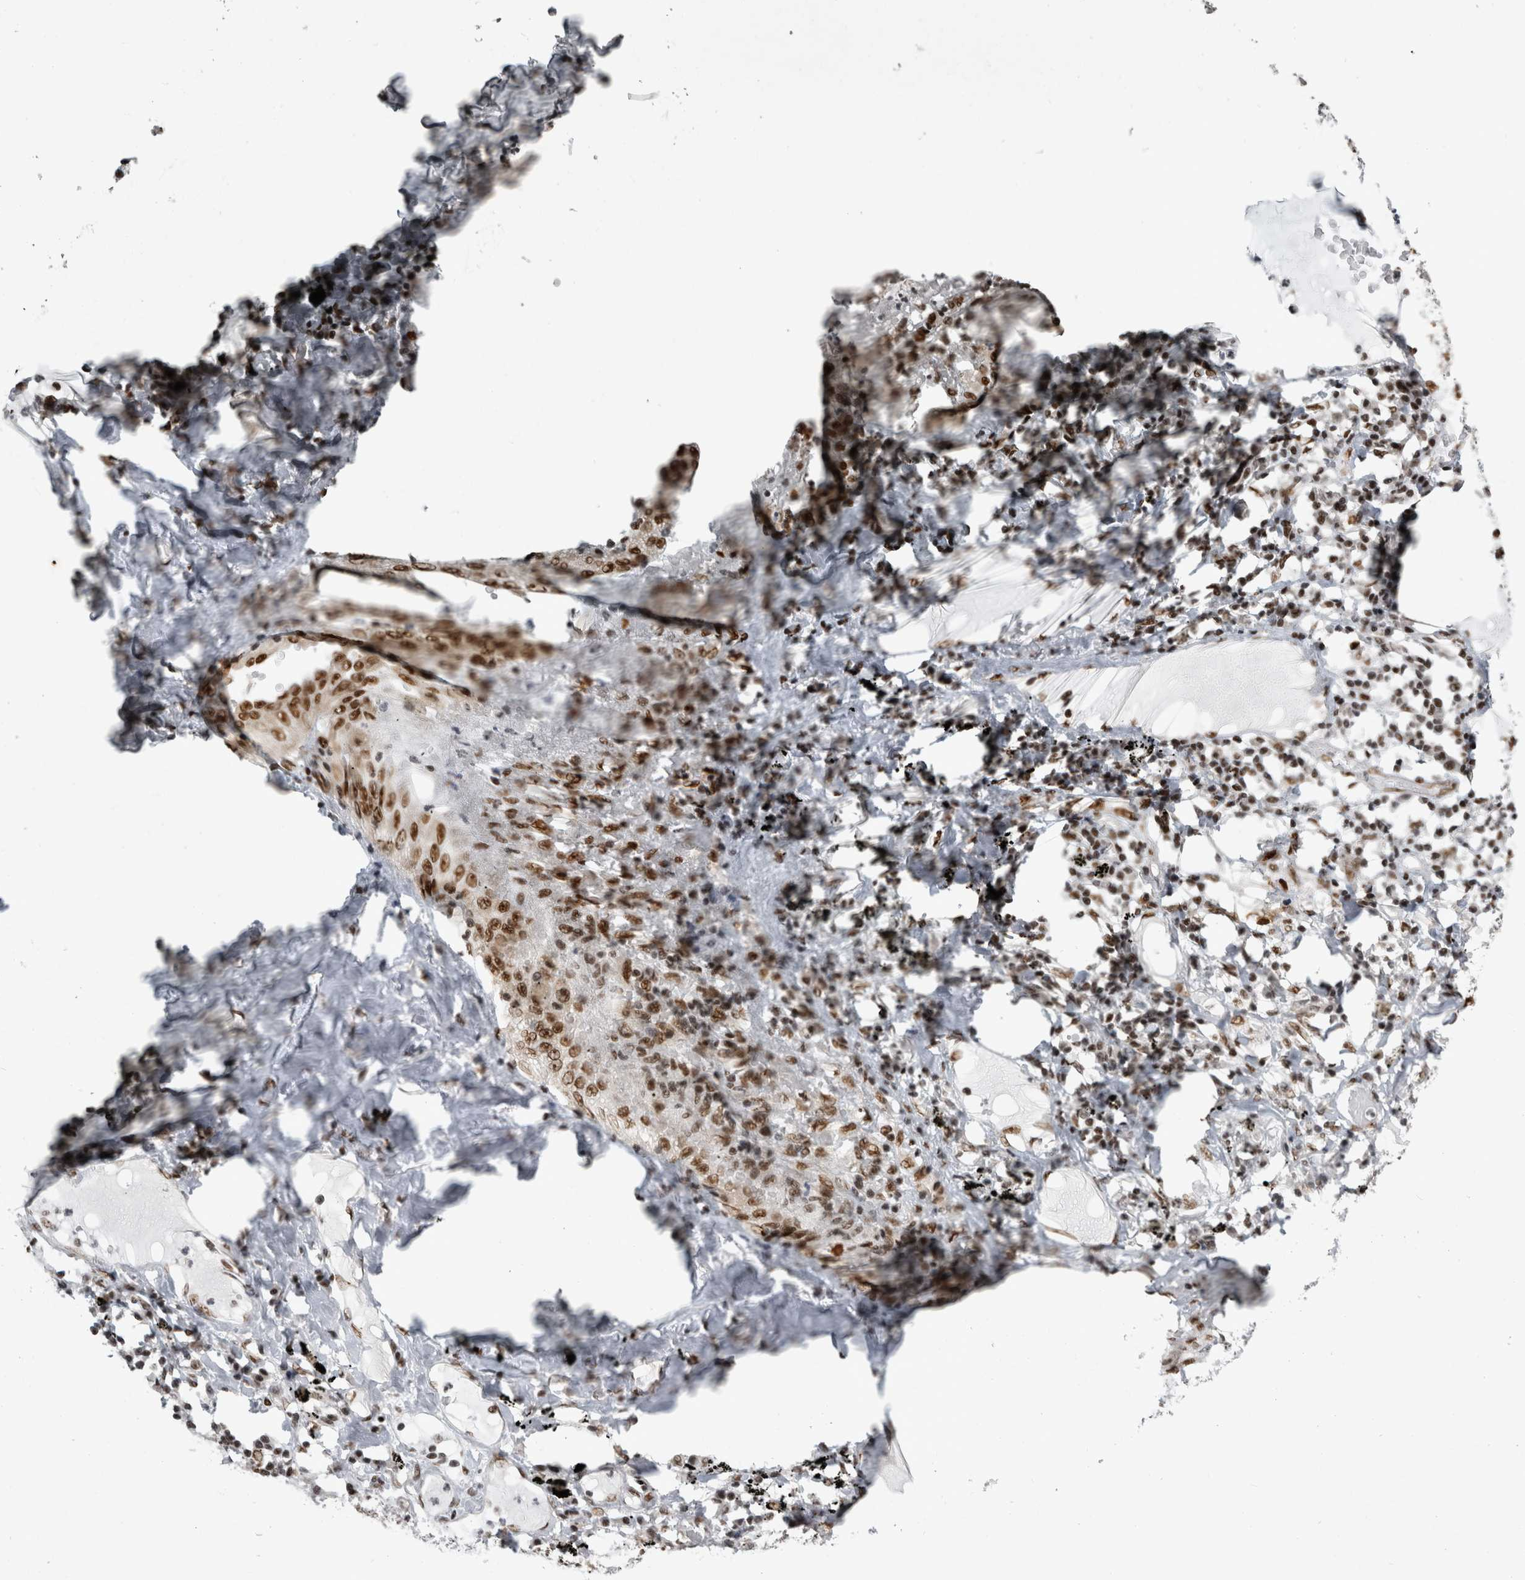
{"staining": {"intensity": "moderate", "quantity": "25%-75%", "location": "nuclear"}, "tissue": "lung cancer", "cell_type": "Tumor cells", "image_type": "cancer", "snomed": [{"axis": "morphology", "description": "Adenocarcinoma, NOS"}, {"axis": "topography", "description": "Lung"}], "caption": "Protein staining exhibits moderate nuclear expression in about 25%-75% of tumor cells in lung cancer (adenocarcinoma).", "gene": "ZSCAN2", "patient": {"sex": "male", "age": 63}}